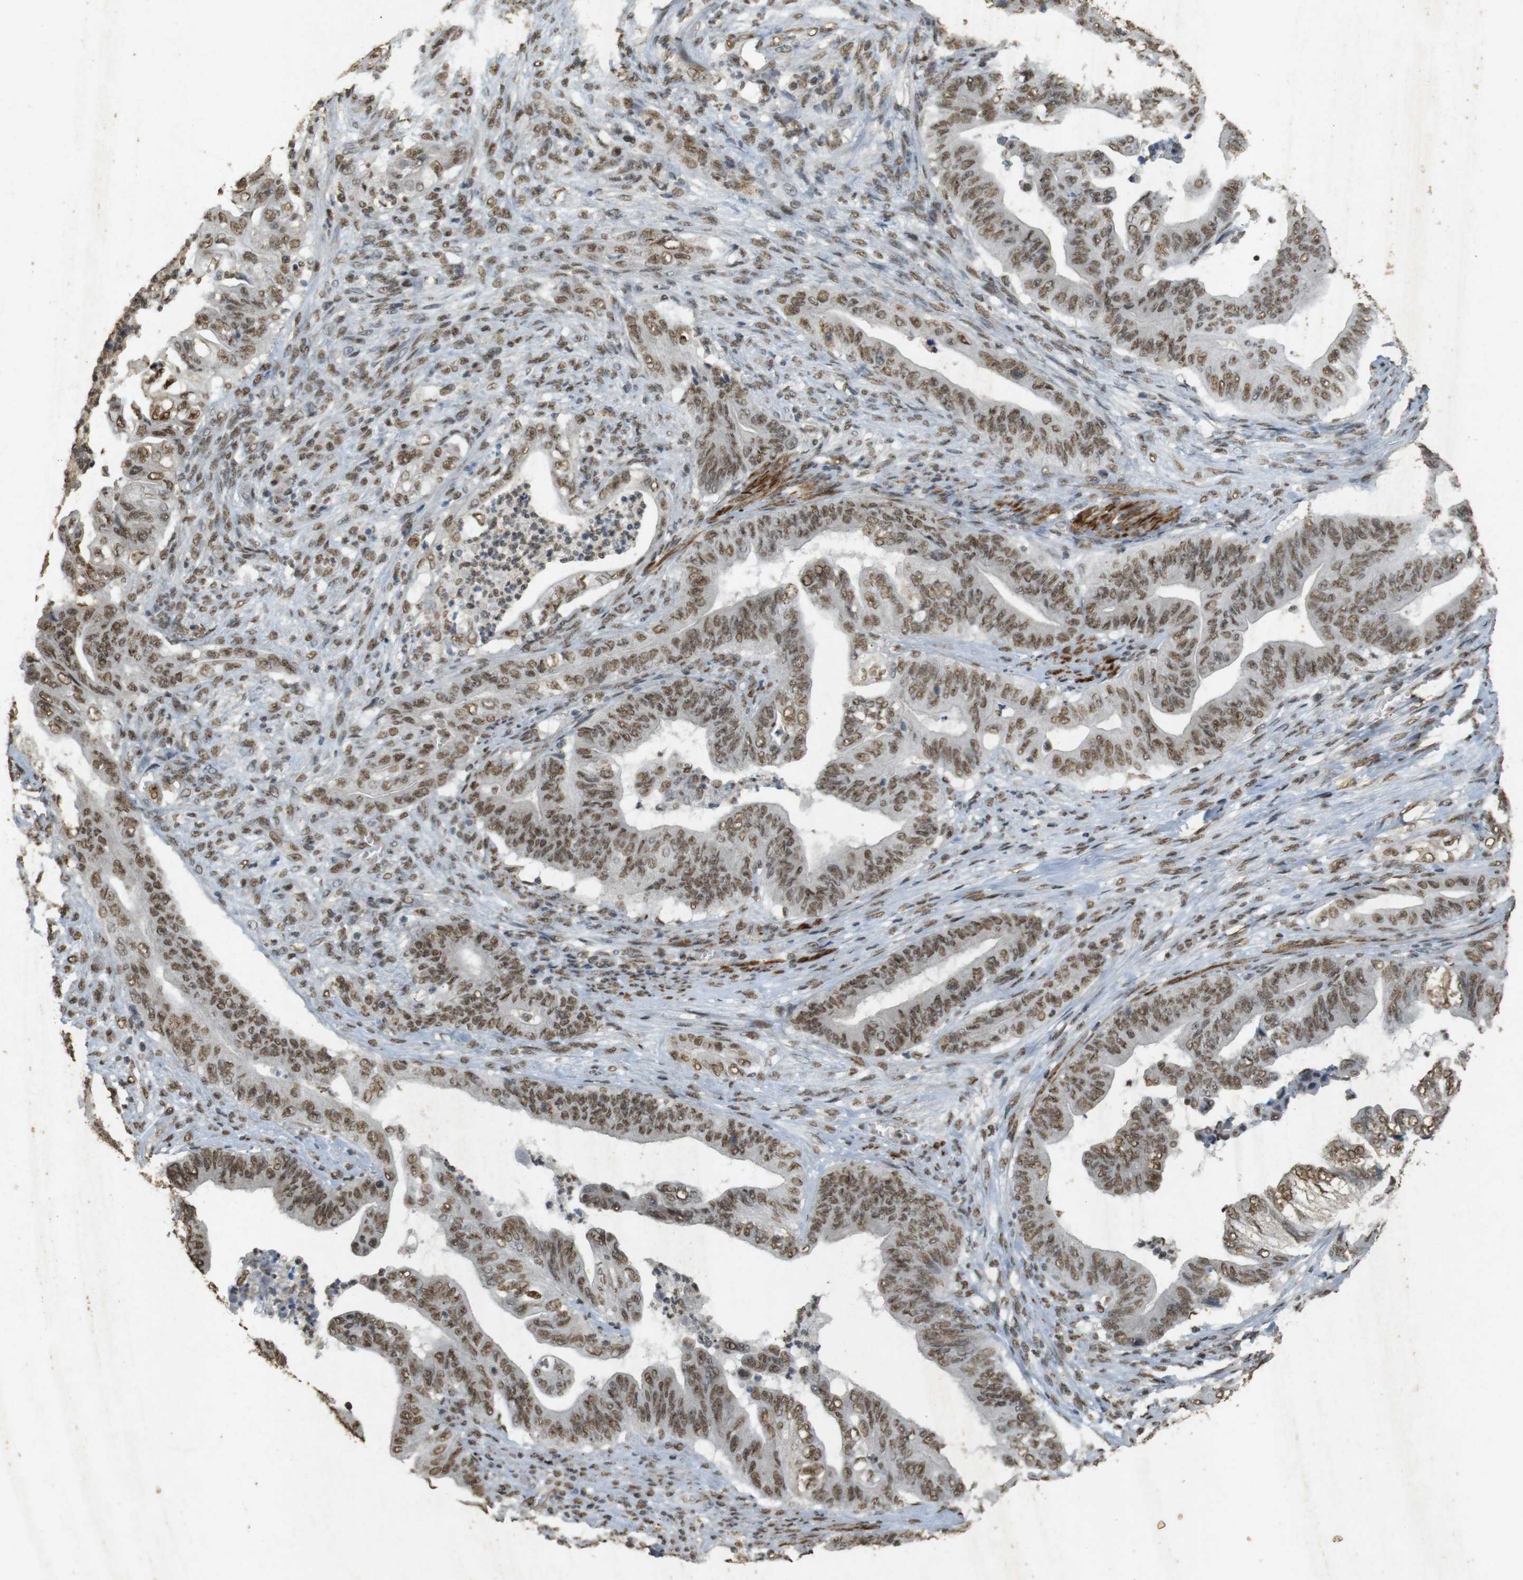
{"staining": {"intensity": "moderate", "quantity": ">75%", "location": "nuclear"}, "tissue": "stomach cancer", "cell_type": "Tumor cells", "image_type": "cancer", "snomed": [{"axis": "morphology", "description": "Adenocarcinoma, NOS"}, {"axis": "topography", "description": "Stomach"}], "caption": "Moderate nuclear staining is seen in about >75% of tumor cells in stomach adenocarcinoma.", "gene": "GATA4", "patient": {"sex": "female", "age": 73}}